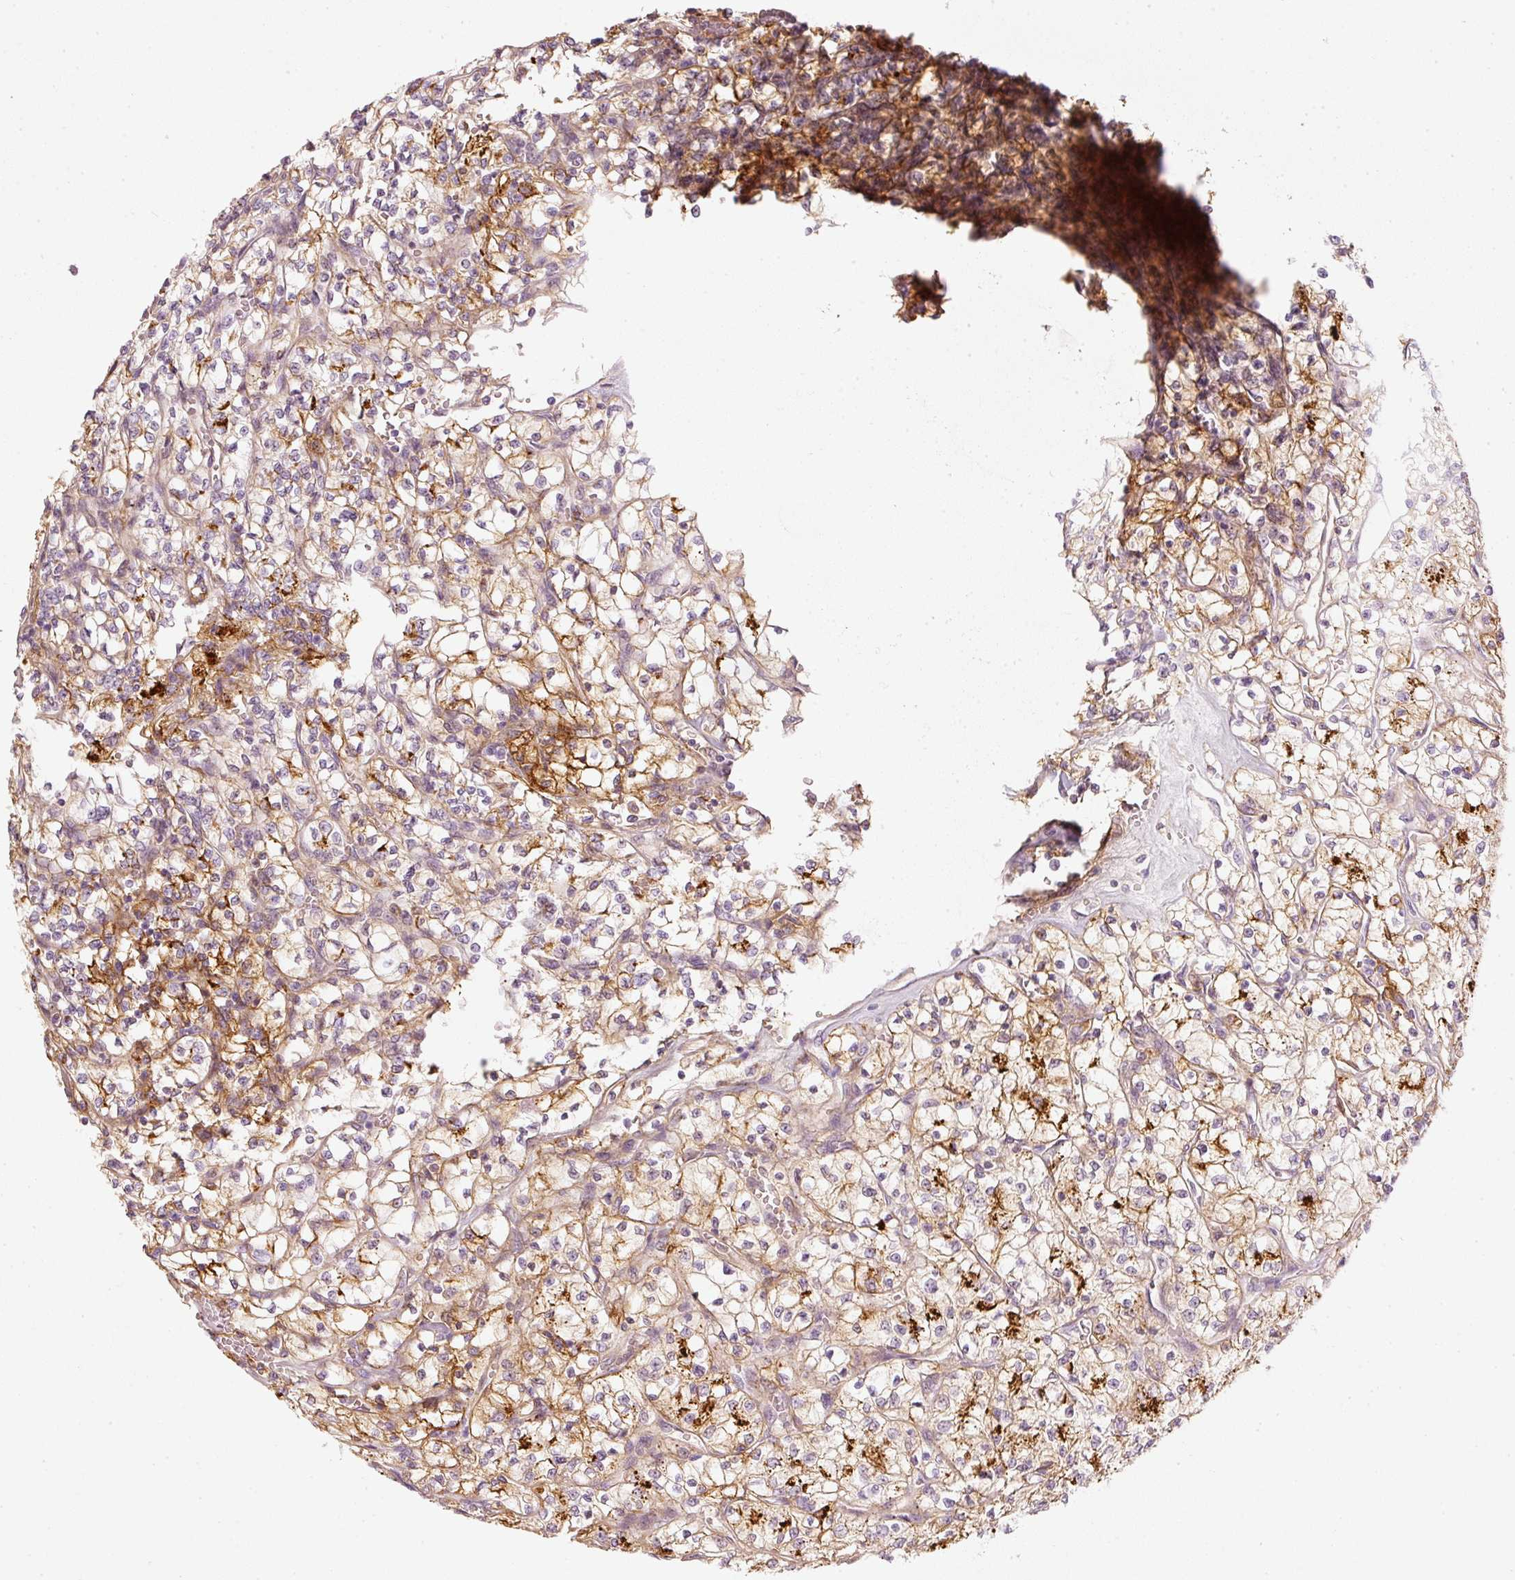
{"staining": {"intensity": "moderate", "quantity": ">75%", "location": "cytoplasmic/membranous"}, "tissue": "renal cancer", "cell_type": "Tumor cells", "image_type": "cancer", "snomed": [{"axis": "morphology", "description": "Adenocarcinoma, NOS"}, {"axis": "topography", "description": "Kidney"}], "caption": "Immunohistochemical staining of human renal cancer (adenocarcinoma) displays medium levels of moderate cytoplasmic/membranous protein staining in about >75% of tumor cells.", "gene": "VCAM1", "patient": {"sex": "female", "age": 64}}